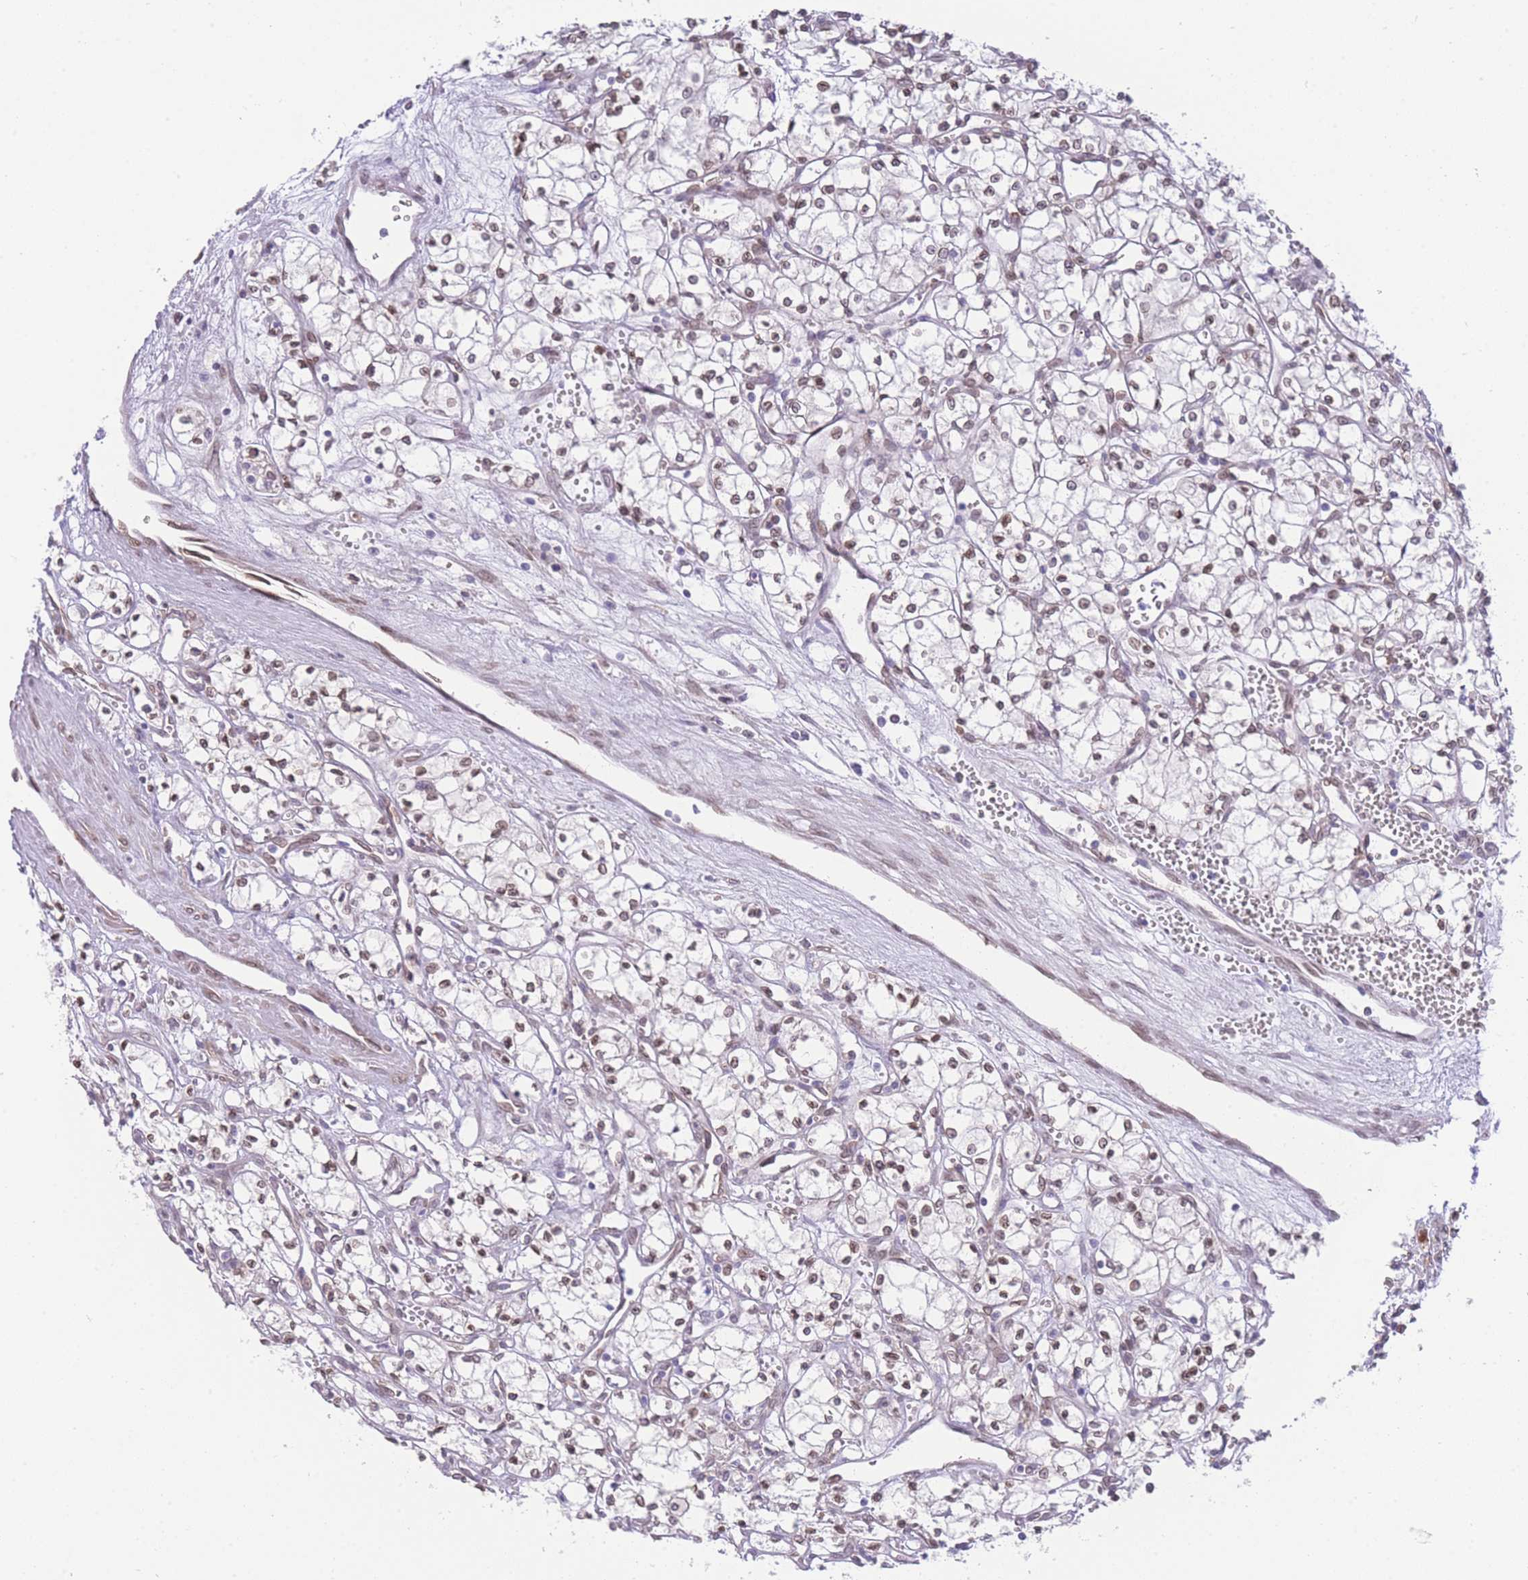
{"staining": {"intensity": "moderate", "quantity": ">75%", "location": "nuclear"}, "tissue": "renal cancer", "cell_type": "Tumor cells", "image_type": "cancer", "snomed": [{"axis": "morphology", "description": "Adenocarcinoma, NOS"}, {"axis": "topography", "description": "Kidney"}], "caption": "Immunohistochemistry of renal cancer (adenocarcinoma) reveals medium levels of moderate nuclear staining in approximately >75% of tumor cells. (Brightfield microscopy of DAB IHC at high magnification).", "gene": "OR10AD1", "patient": {"sex": "male", "age": 59}}